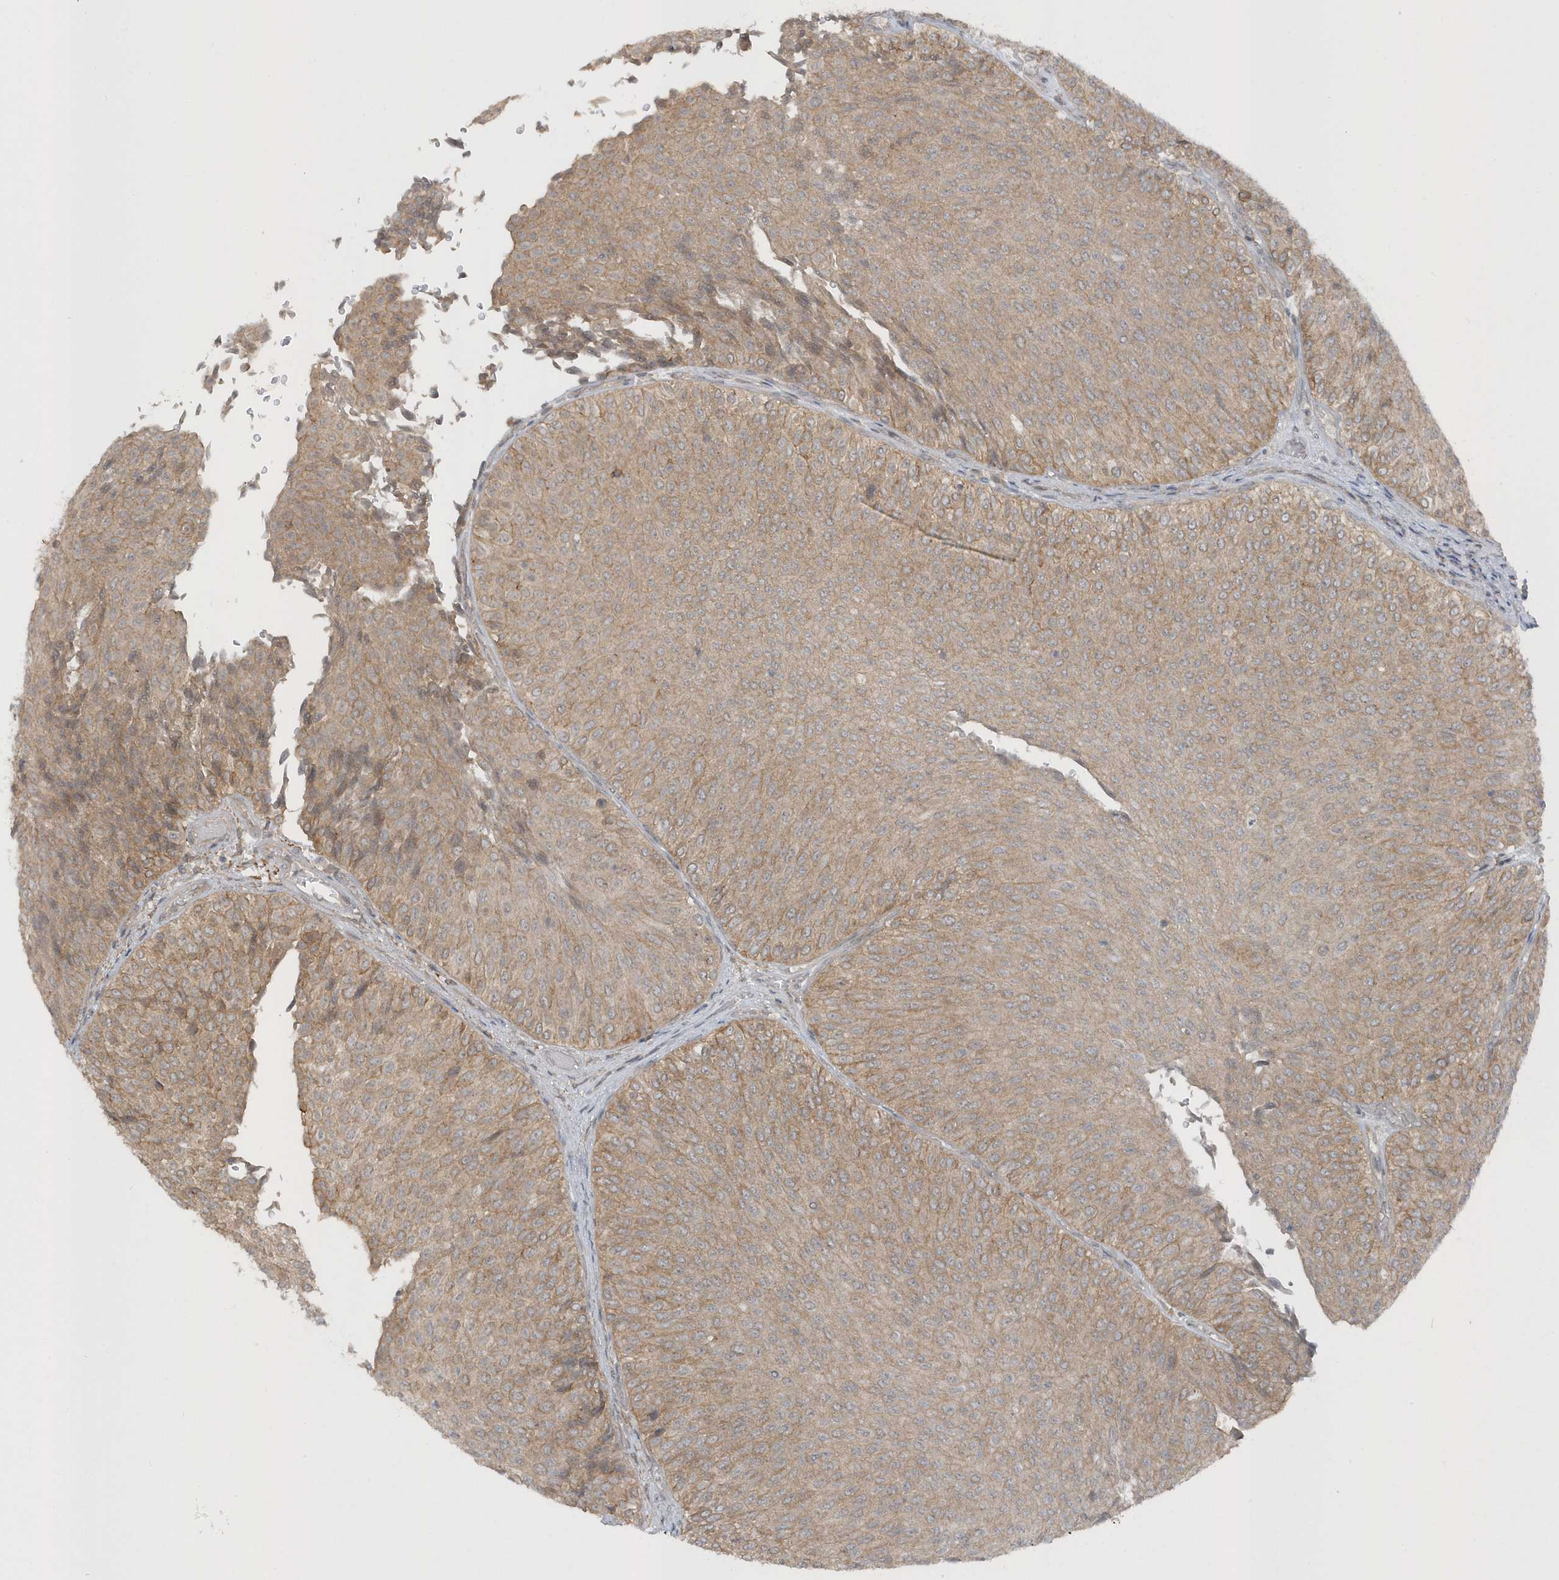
{"staining": {"intensity": "moderate", "quantity": ">75%", "location": "cytoplasmic/membranous"}, "tissue": "urothelial cancer", "cell_type": "Tumor cells", "image_type": "cancer", "snomed": [{"axis": "morphology", "description": "Urothelial carcinoma, Low grade"}, {"axis": "topography", "description": "Urinary bladder"}], "caption": "Urothelial carcinoma (low-grade) stained for a protein reveals moderate cytoplasmic/membranous positivity in tumor cells.", "gene": "PARD3B", "patient": {"sex": "male", "age": 78}}